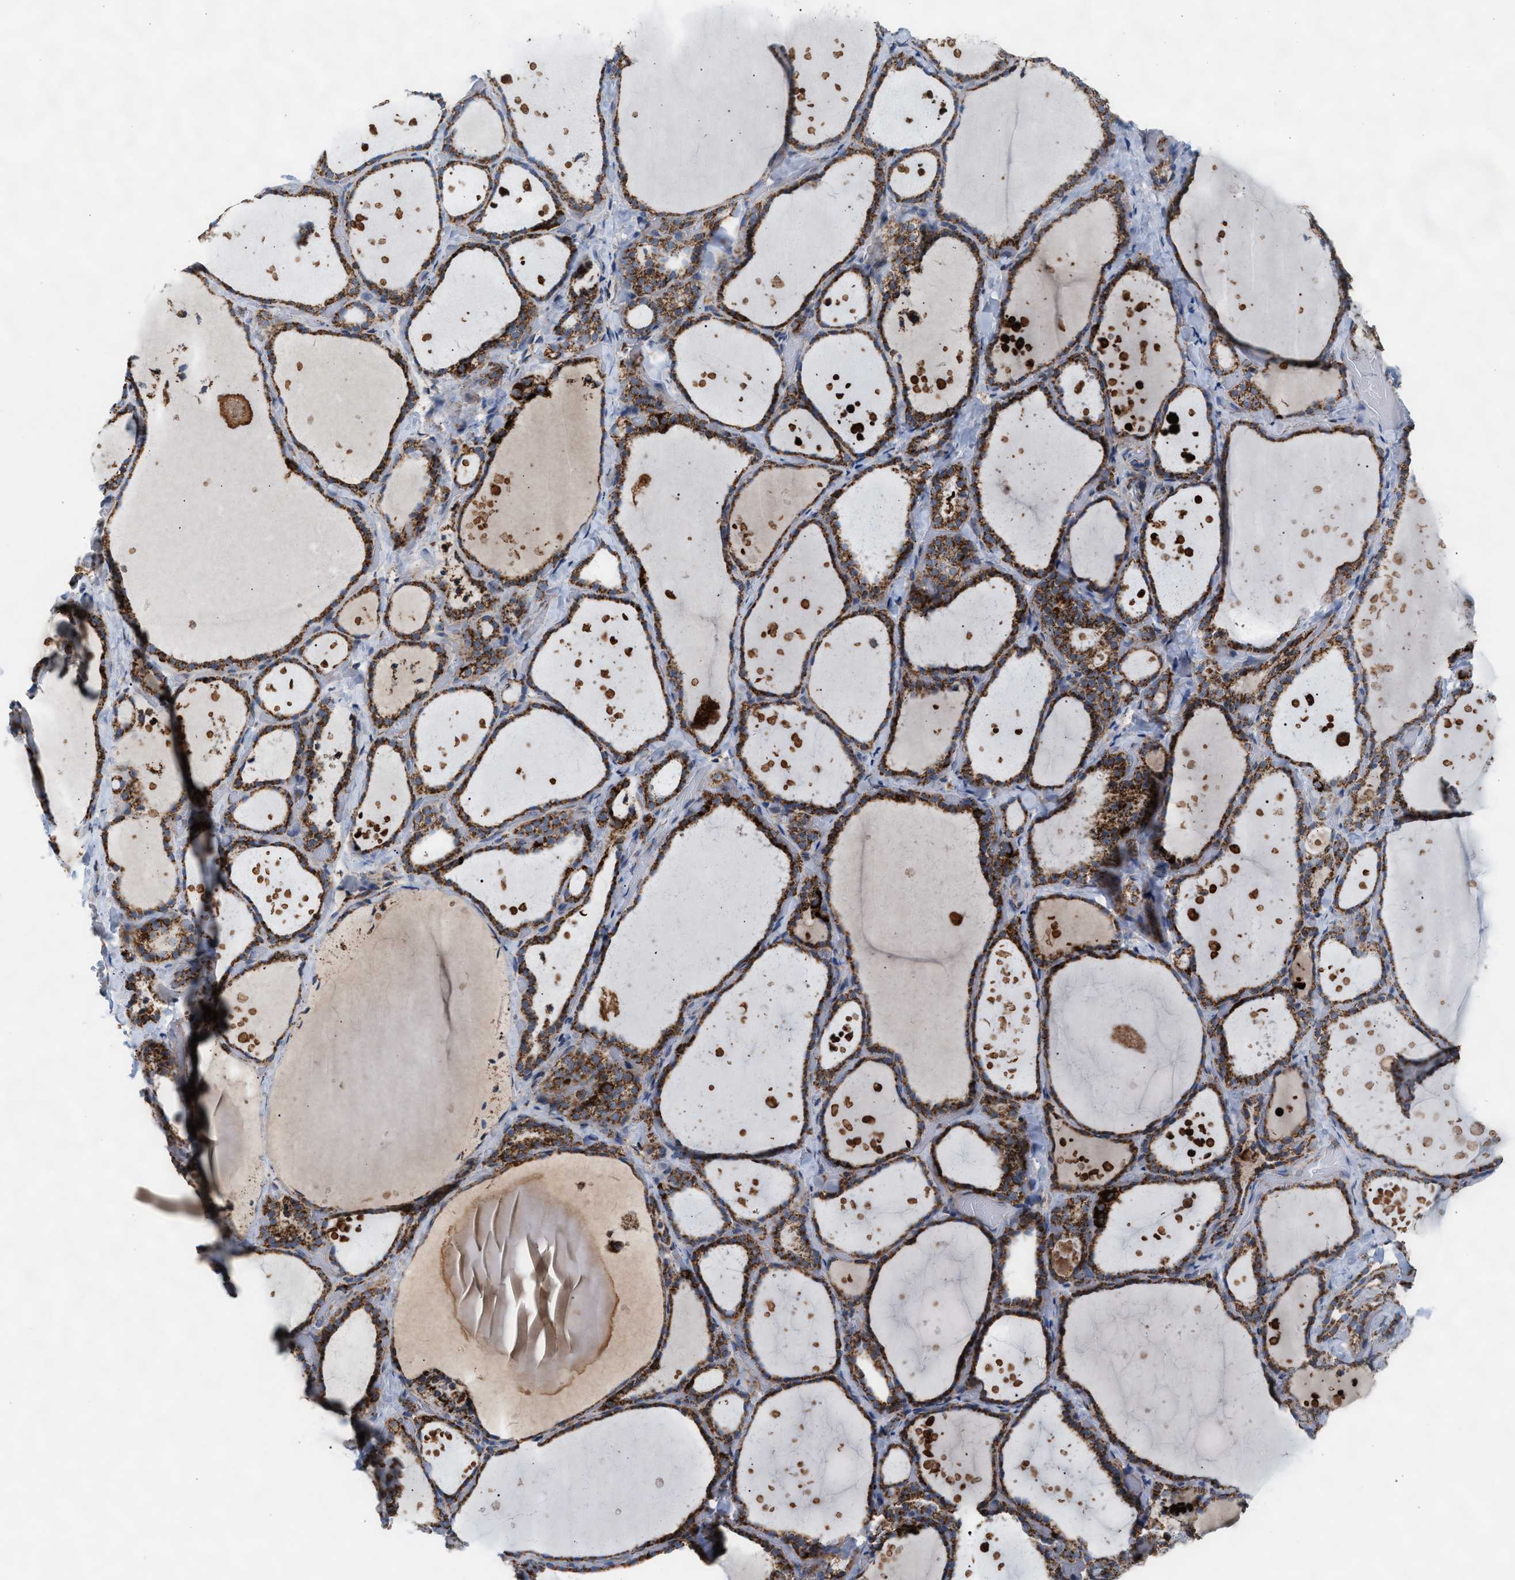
{"staining": {"intensity": "strong", "quantity": ">75%", "location": "cytoplasmic/membranous"}, "tissue": "thyroid gland", "cell_type": "Glandular cells", "image_type": "normal", "snomed": [{"axis": "morphology", "description": "Normal tissue, NOS"}, {"axis": "topography", "description": "Thyroid gland"}], "caption": "Brown immunohistochemical staining in benign human thyroid gland shows strong cytoplasmic/membranous staining in about >75% of glandular cells. (IHC, brightfield microscopy, high magnification).", "gene": "PMPCA", "patient": {"sex": "female", "age": 44}}